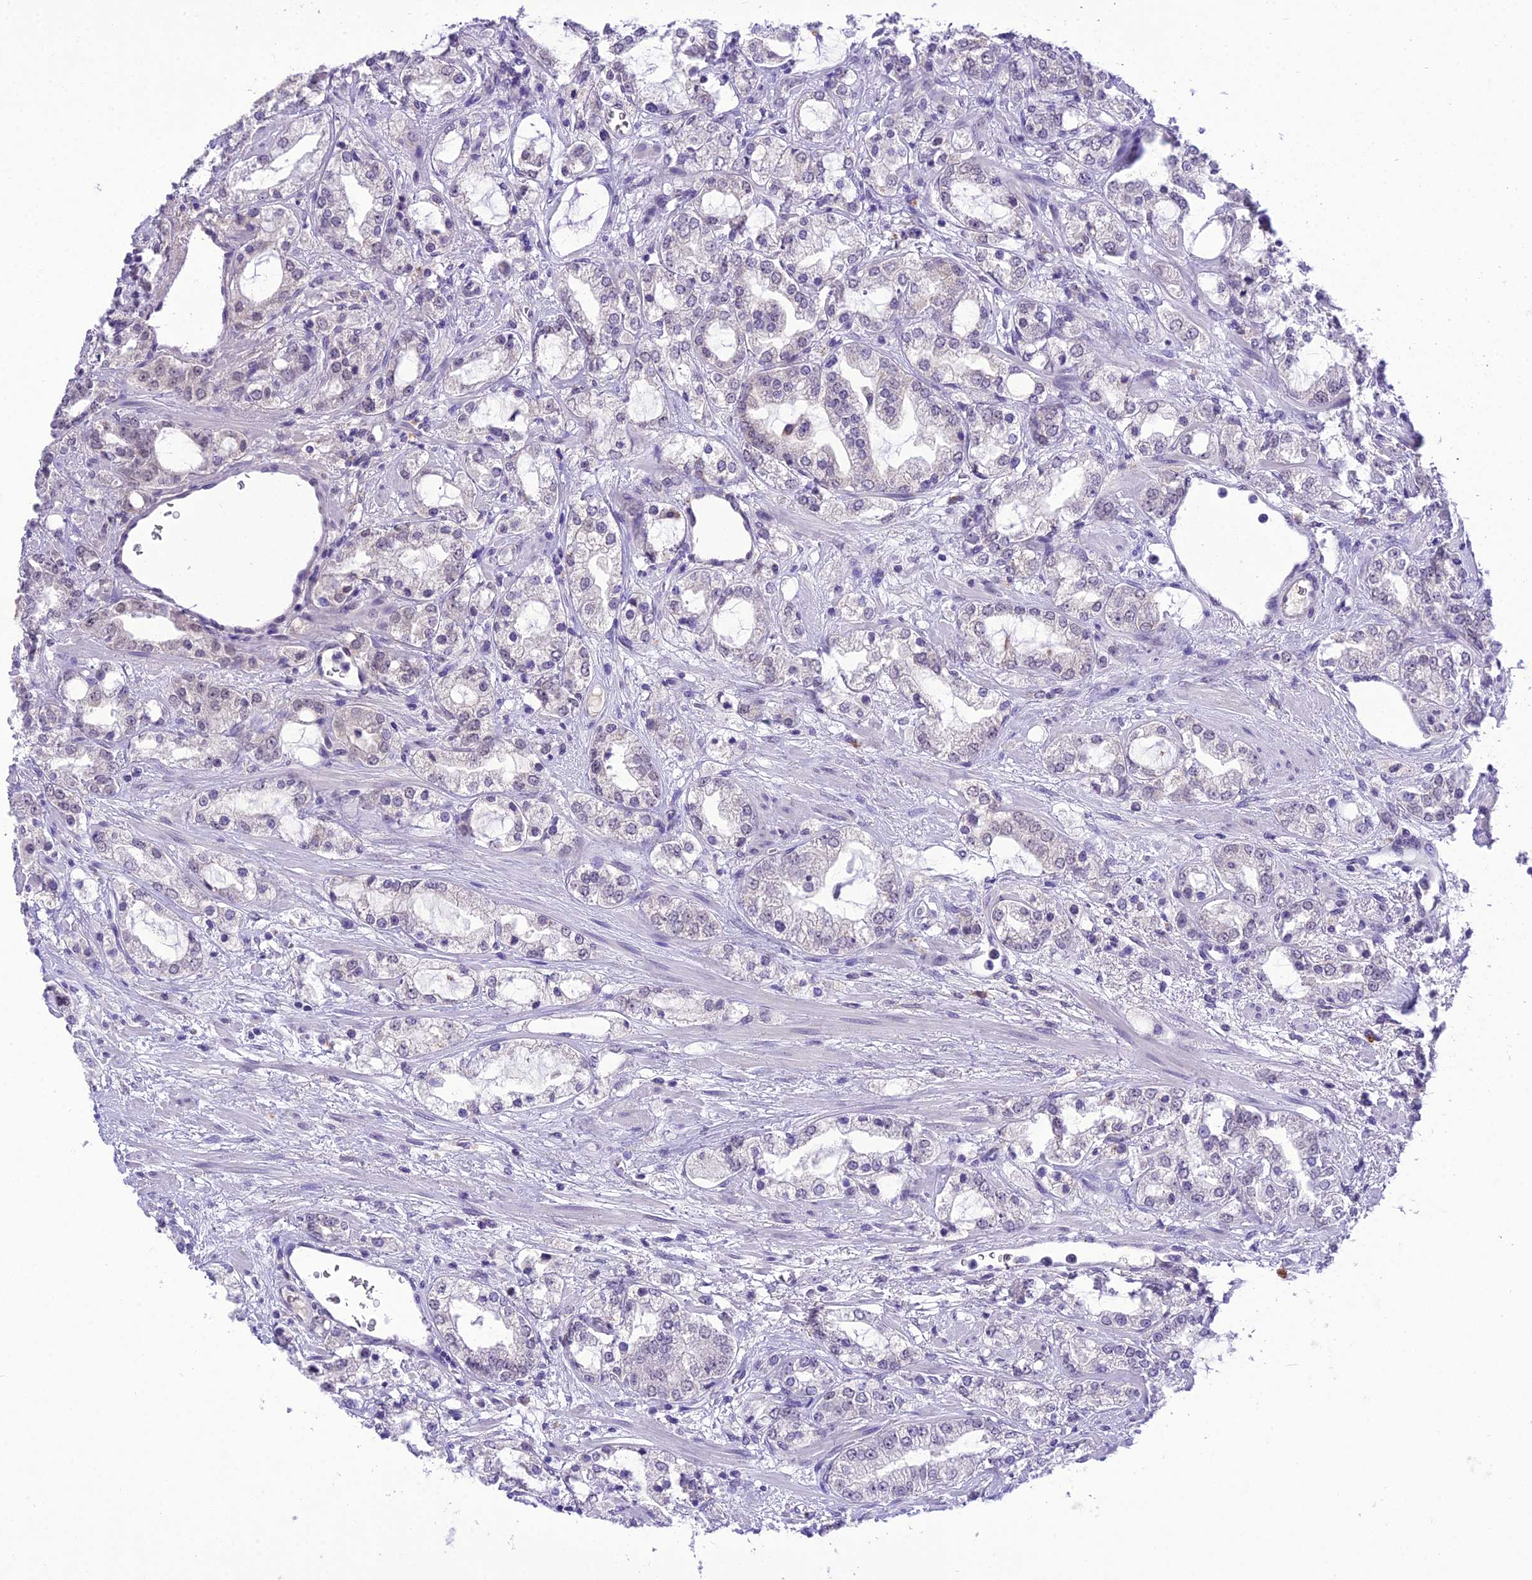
{"staining": {"intensity": "moderate", "quantity": "25%-75%", "location": "nuclear"}, "tissue": "prostate cancer", "cell_type": "Tumor cells", "image_type": "cancer", "snomed": [{"axis": "morphology", "description": "Adenocarcinoma, High grade"}, {"axis": "topography", "description": "Prostate"}], "caption": "A brown stain labels moderate nuclear expression of a protein in human adenocarcinoma (high-grade) (prostate) tumor cells.", "gene": "SH3RF3", "patient": {"sex": "male", "age": 64}}